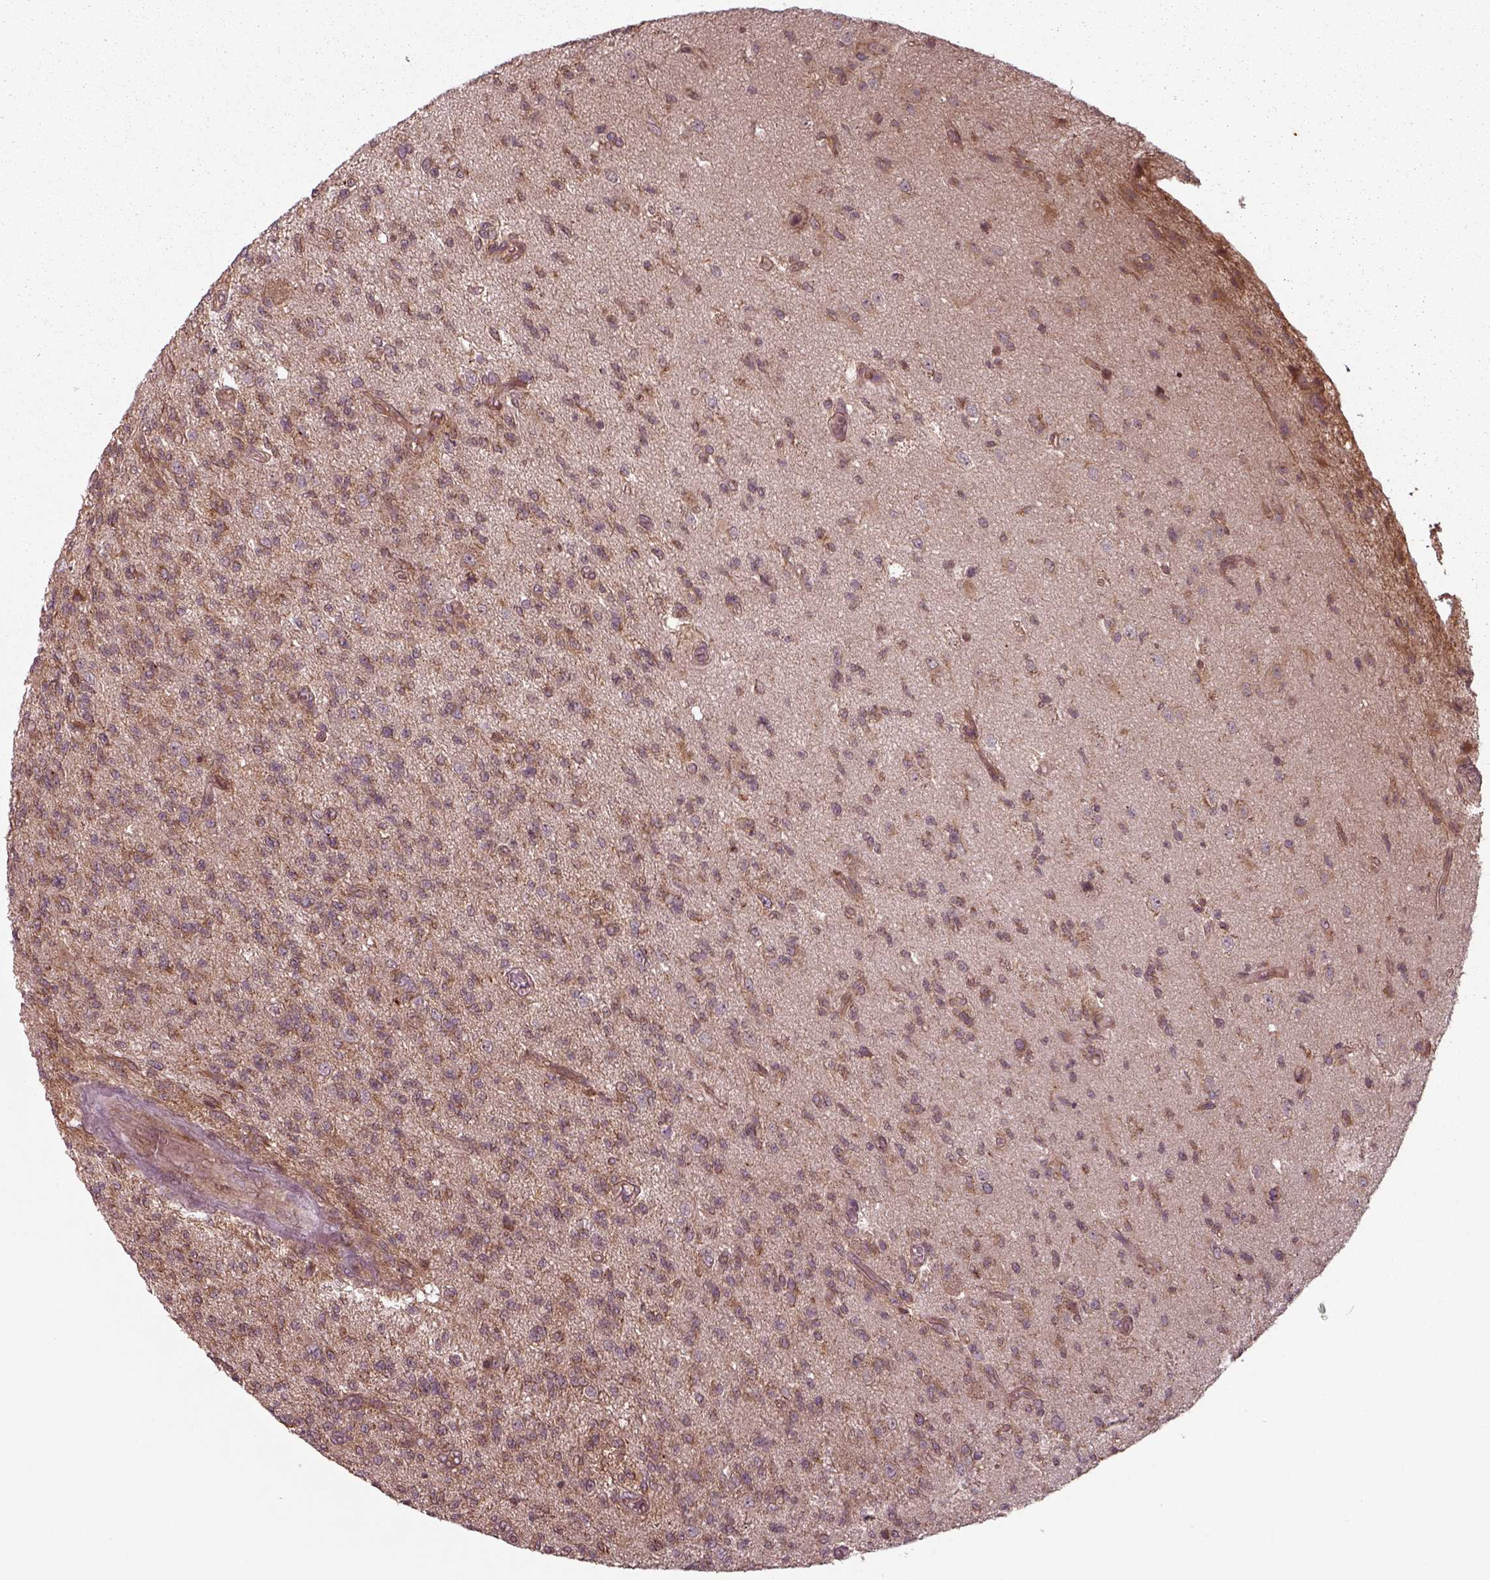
{"staining": {"intensity": "weak", "quantity": ">75%", "location": "cytoplasmic/membranous"}, "tissue": "glioma", "cell_type": "Tumor cells", "image_type": "cancer", "snomed": [{"axis": "morphology", "description": "Glioma, malignant, High grade"}, {"axis": "topography", "description": "Brain"}], "caption": "Immunohistochemistry (IHC) of glioma shows low levels of weak cytoplasmic/membranous staining in approximately >75% of tumor cells. The protein of interest is stained brown, and the nuclei are stained in blue (DAB IHC with brightfield microscopy, high magnification).", "gene": "CHMP3", "patient": {"sex": "male", "age": 56}}